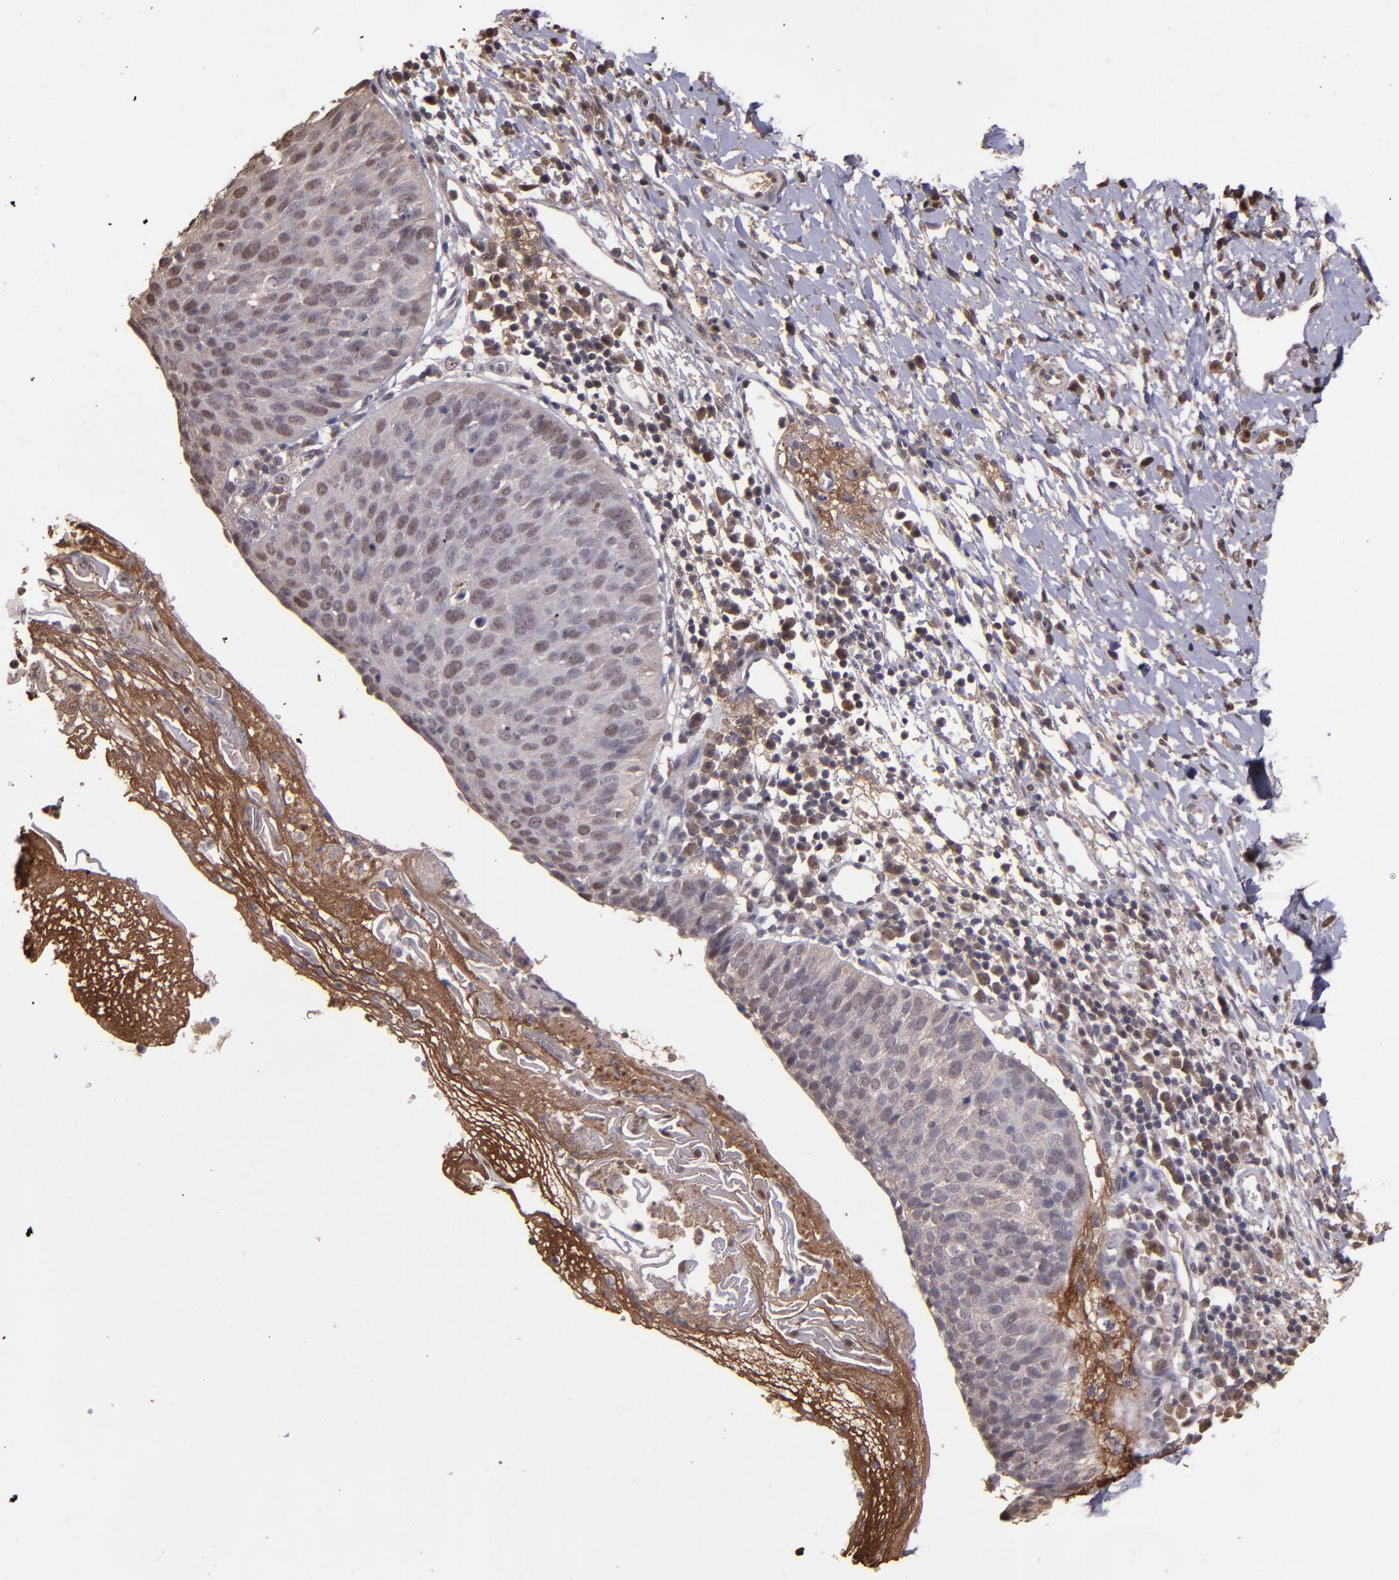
{"staining": {"intensity": "moderate", "quantity": "25%-75%", "location": "cytoplasmic/membranous,nuclear"}, "tissue": "cervical cancer", "cell_type": "Tumor cells", "image_type": "cancer", "snomed": [{"axis": "morphology", "description": "Normal tissue, NOS"}, {"axis": "morphology", "description": "Squamous cell carcinoma, NOS"}, {"axis": "topography", "description": "Cervix"}], "caption": "Immunohistochemistry (IHC) photomicrograph of human cervical cancer stained for a protein (brown), which demonstrates medium levels of moderate cytoplasmic/membranous and nuclear staining in about 25%-75% of tumor cells.", "gene": "SERPINF2", "patient": {"sex": "female", "age": 39}}